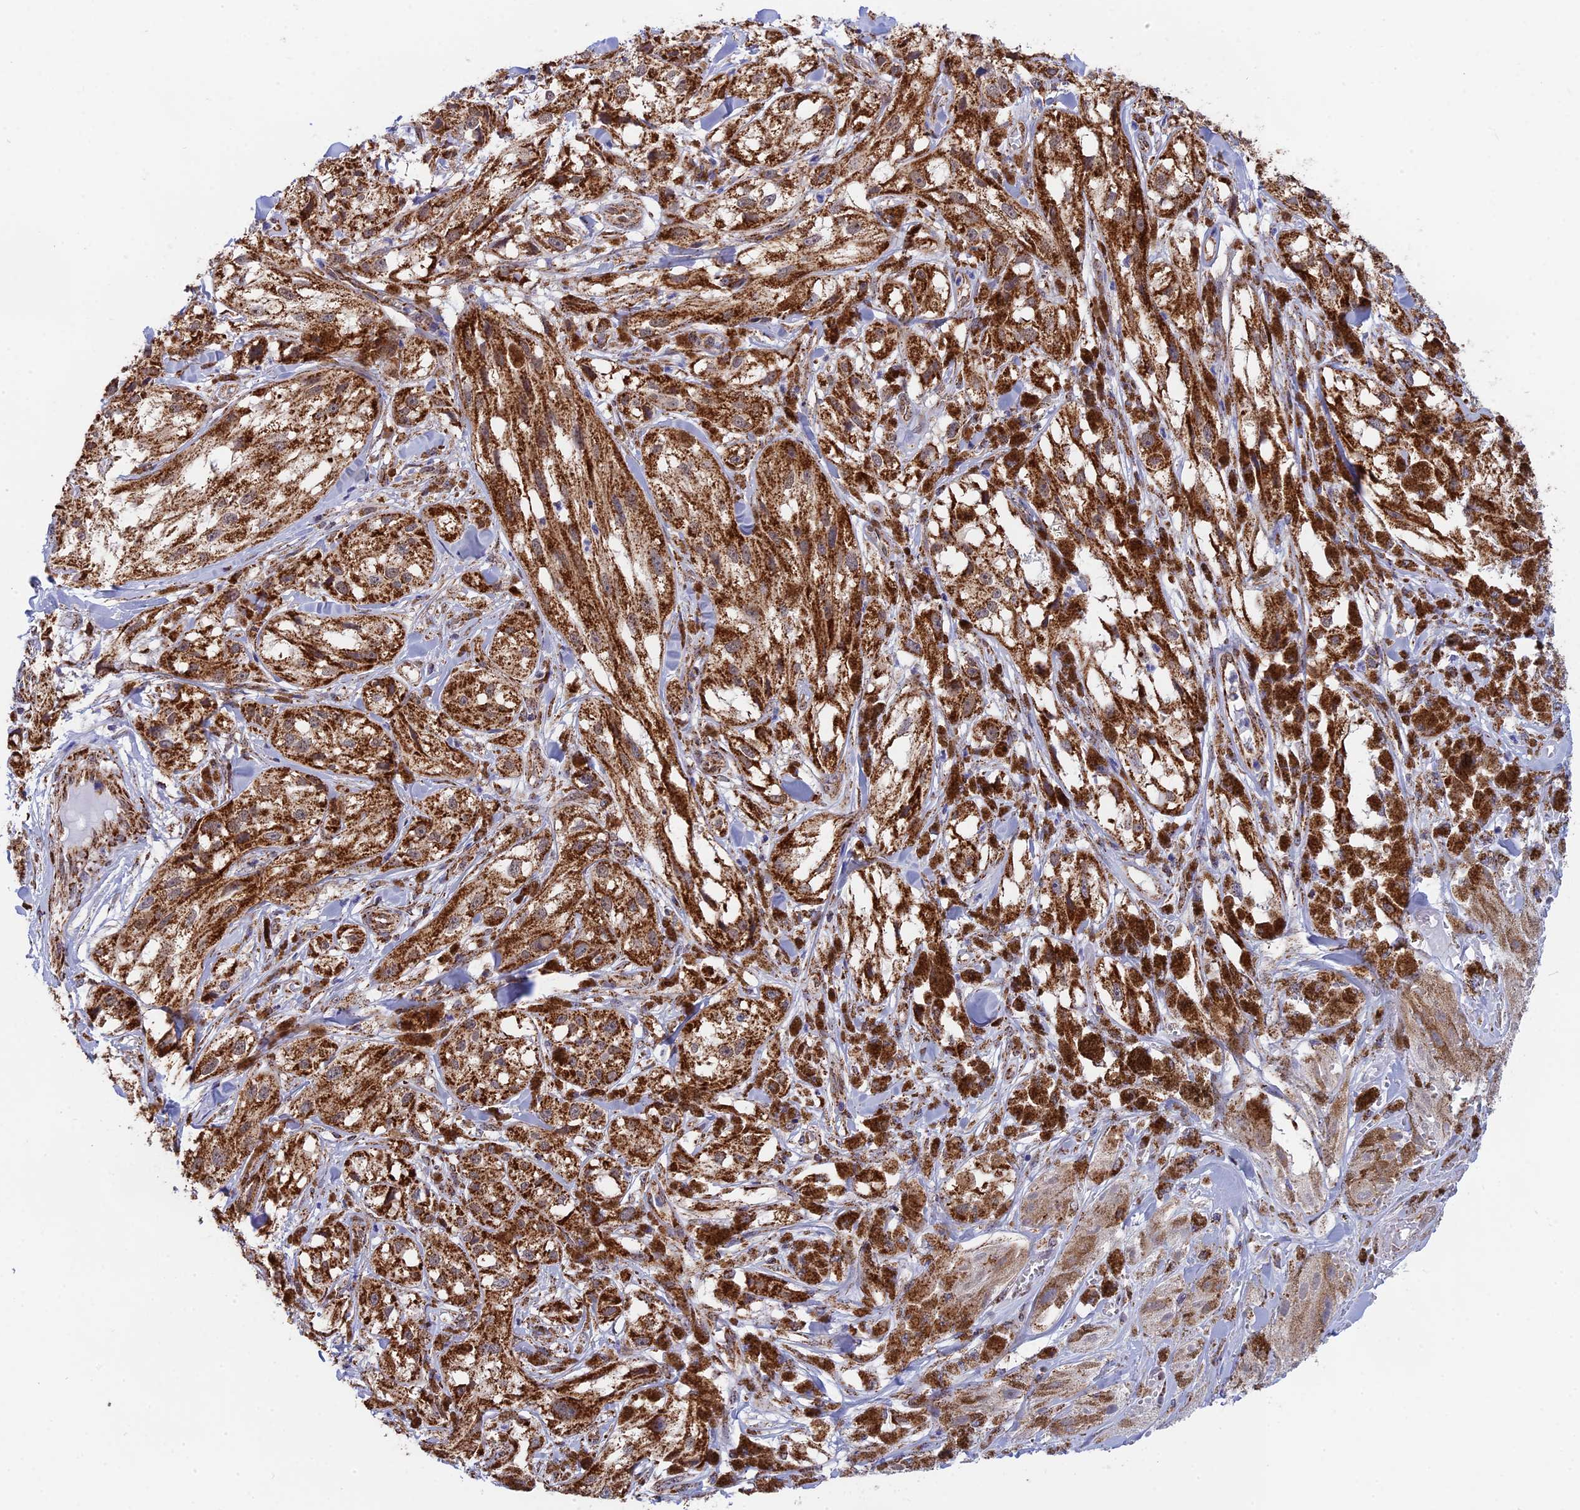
{"staining": {"intensity": "strong", "quantity": ">75%", "location": "cytoplasmic/membranous"}, "tissue": "melanoma", "cell_type": "Tumor cells", "image_type": "cancer", "snomed": [{"axis": "morphology", "description": "Malignant melanoma, NOS"}, {"axis": "topography", "description": "Skin"}], "caption": "Human melanoma stained with a brown dye shows strong cytoplasmic/membranous positive staining in approximately >75% of tumor cells.", "gene": "CDC16", "patient": {"sex": "male", "age": 88}}